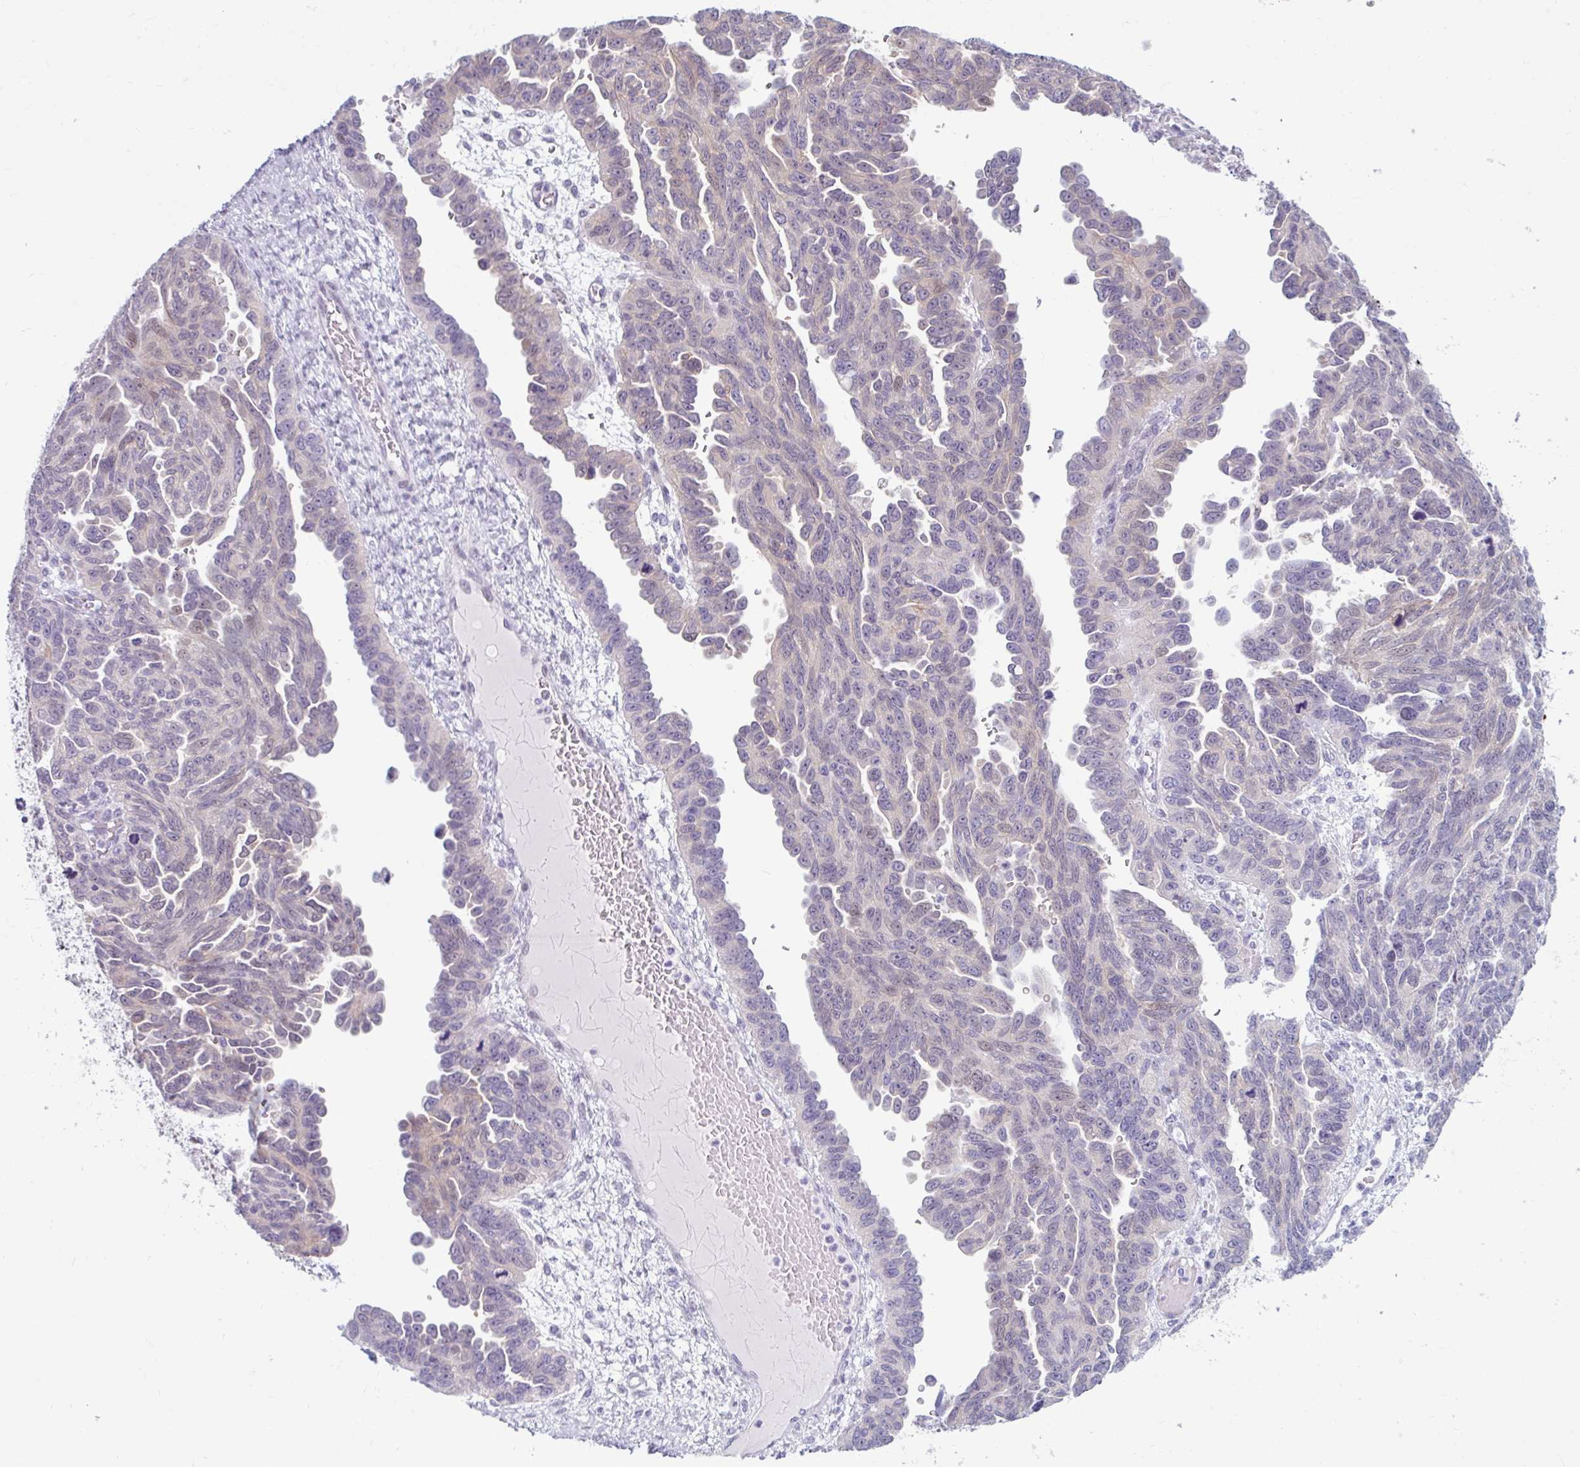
{"staining": {"intensity": "moderate", "quantity": "25%-75%", "location": "cytoplasmic/membranous,nuclear"}, "tissue": "ovarian cancer", "cell_type": "Tumor cells", "image_type": "cancer", "snomed": [{"axis": "morphology", "description": "Cystadenocarcinoma, serous, NOS"}, {"axis": "topography", "description": "Ovary"}], "caption": "Serous cystadenocarcinoma (ovarian) stained with immunohistochemistry (IHC) reveals moderate cytoplasmic/membranous and nuclear expression in about 25%-75% of tumor cells.", "gene": "FAM153A", "patient": {"sex": "female", "age": 64}}